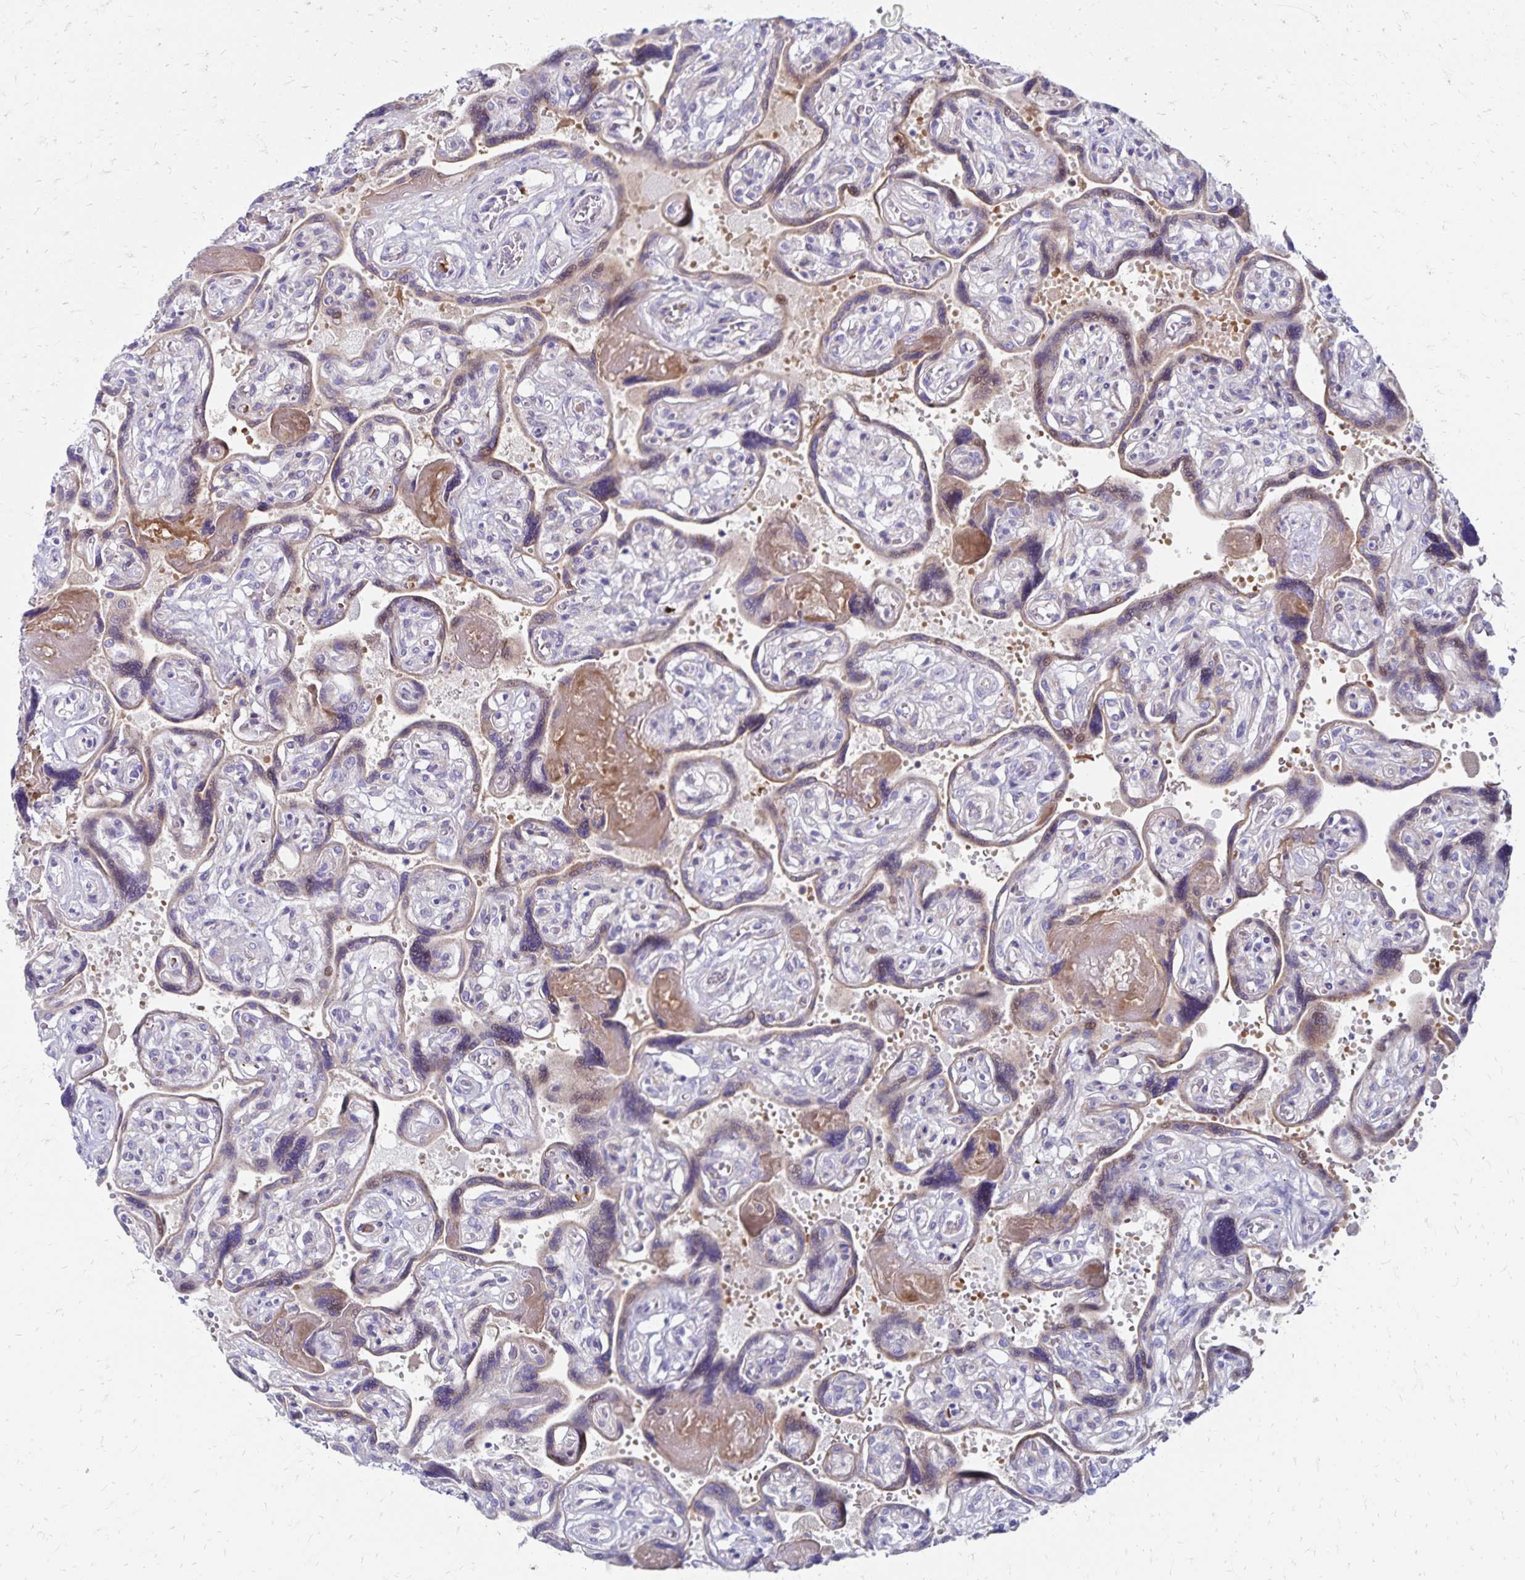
{"staining": {"intensity": "negative", "quantity": "none", "location": "none"}, "tissue": "placenta", "cell_type": "Decidual cells", "image_type": "normal", "snomed": [{"axis": "morphology", "description": "Normal tissue, NOS"}, {"axis": "topography", "description": "Placenta"}], "caption": "DAB immunohistochemical staining of benign placenta reveals no significant positivity in decidual cells.", "gene": "NECAP1", "patient": {"sex": "female", "age": 32}}